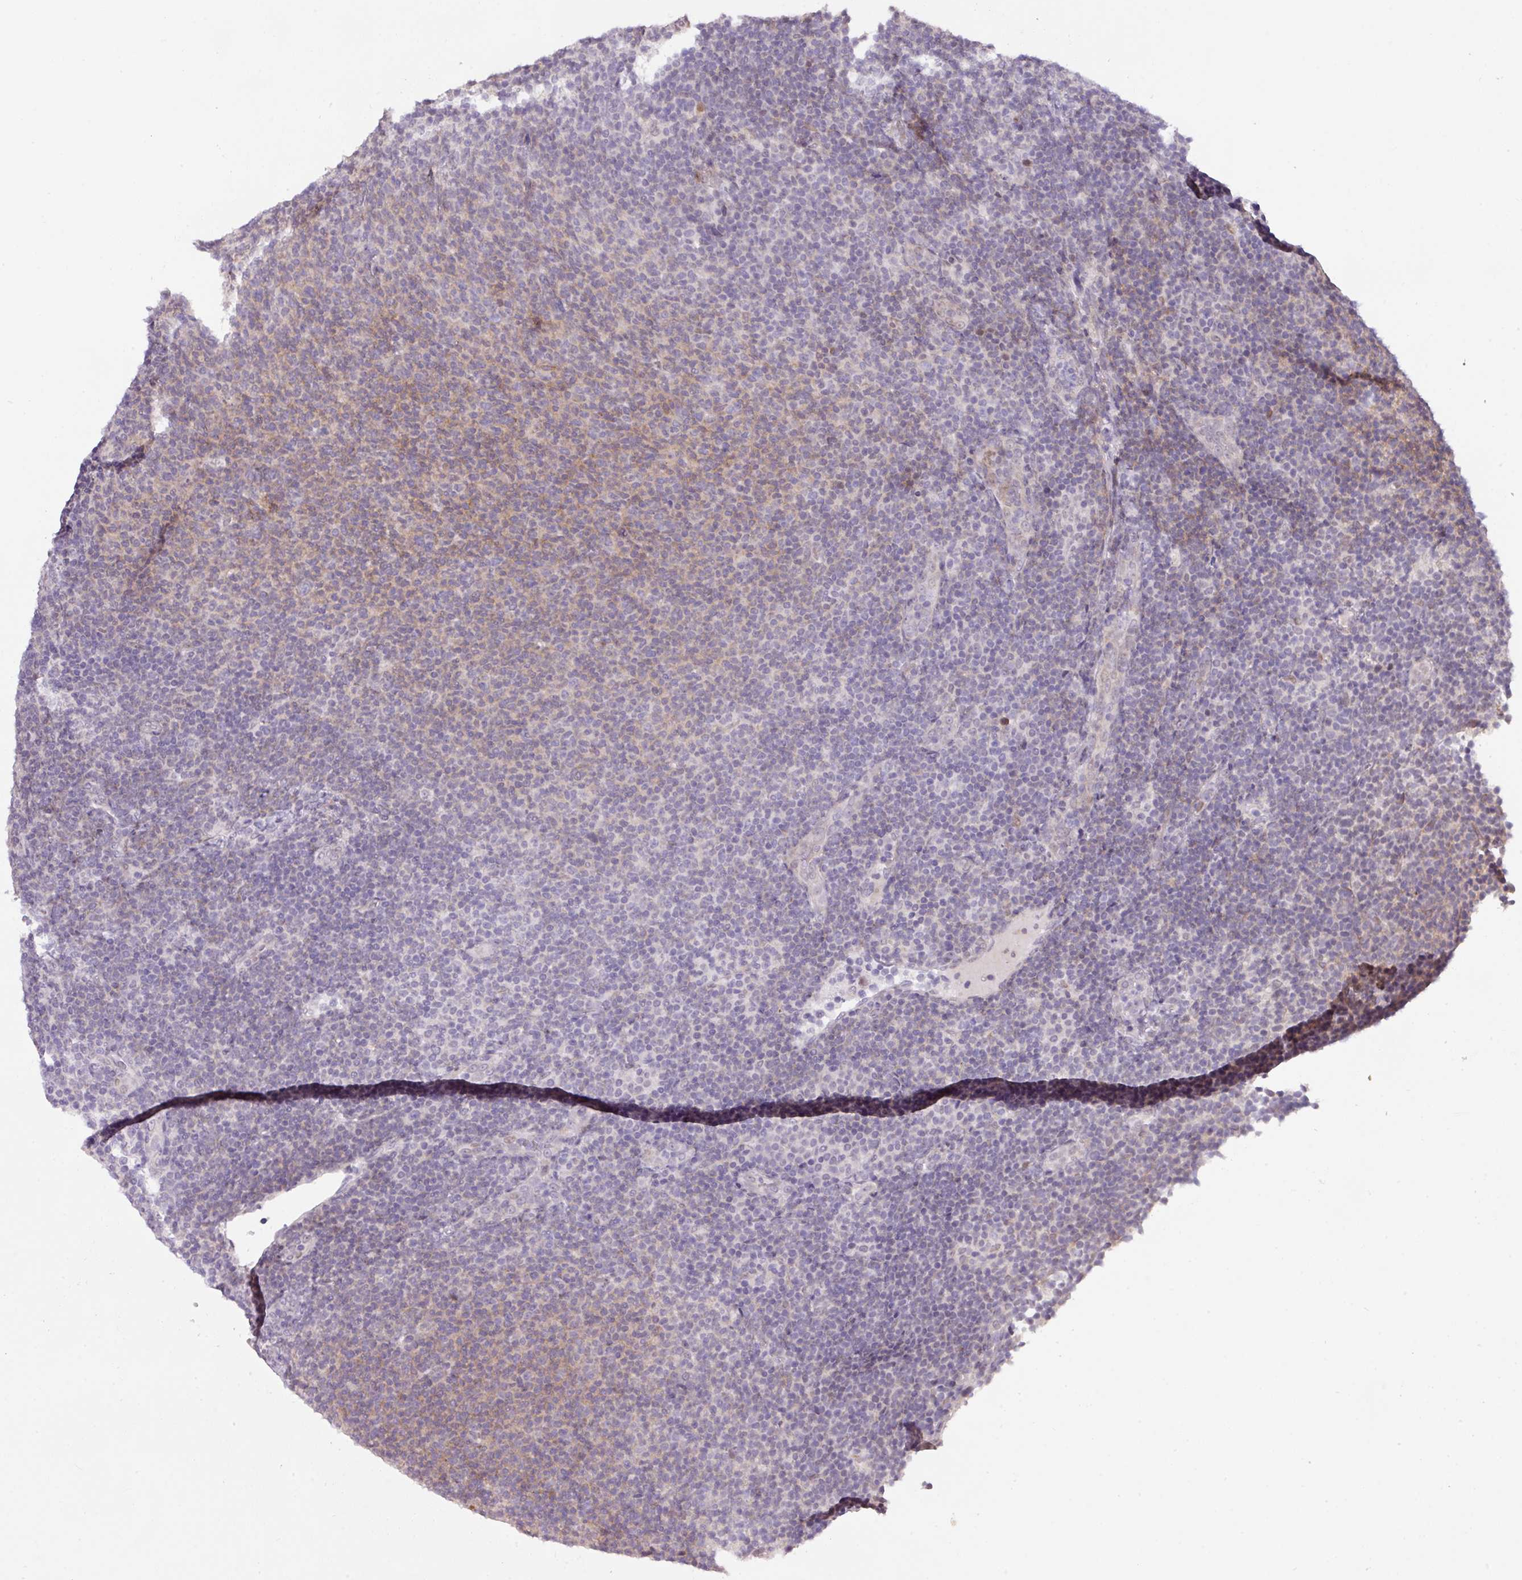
{"staining": {"intensity": "weak", "quantity": "25%-75%", "location": "cytoplasmic/membranous"}, "tissue": "lymphoma", "cell_type": "Tumor cells", "image_type": "cancer", "snomed": [{"axis": "morphology", "description": "Malignant lymphoma, non-Hodgkin's type, Low grade"}, {"axis": "topography", "description": "Lymph node"}], "caption": "The photomicrograph reveals immunohistochemical staining of low-grade malignant lymphoma, non-Hodgkin's type. There is weak cytoplasmic/membranous positivity is present in about 25%-75% of tumor cells.", "gene": "ANKRD13B", "patient": {"sex": "male", "age": 66}}